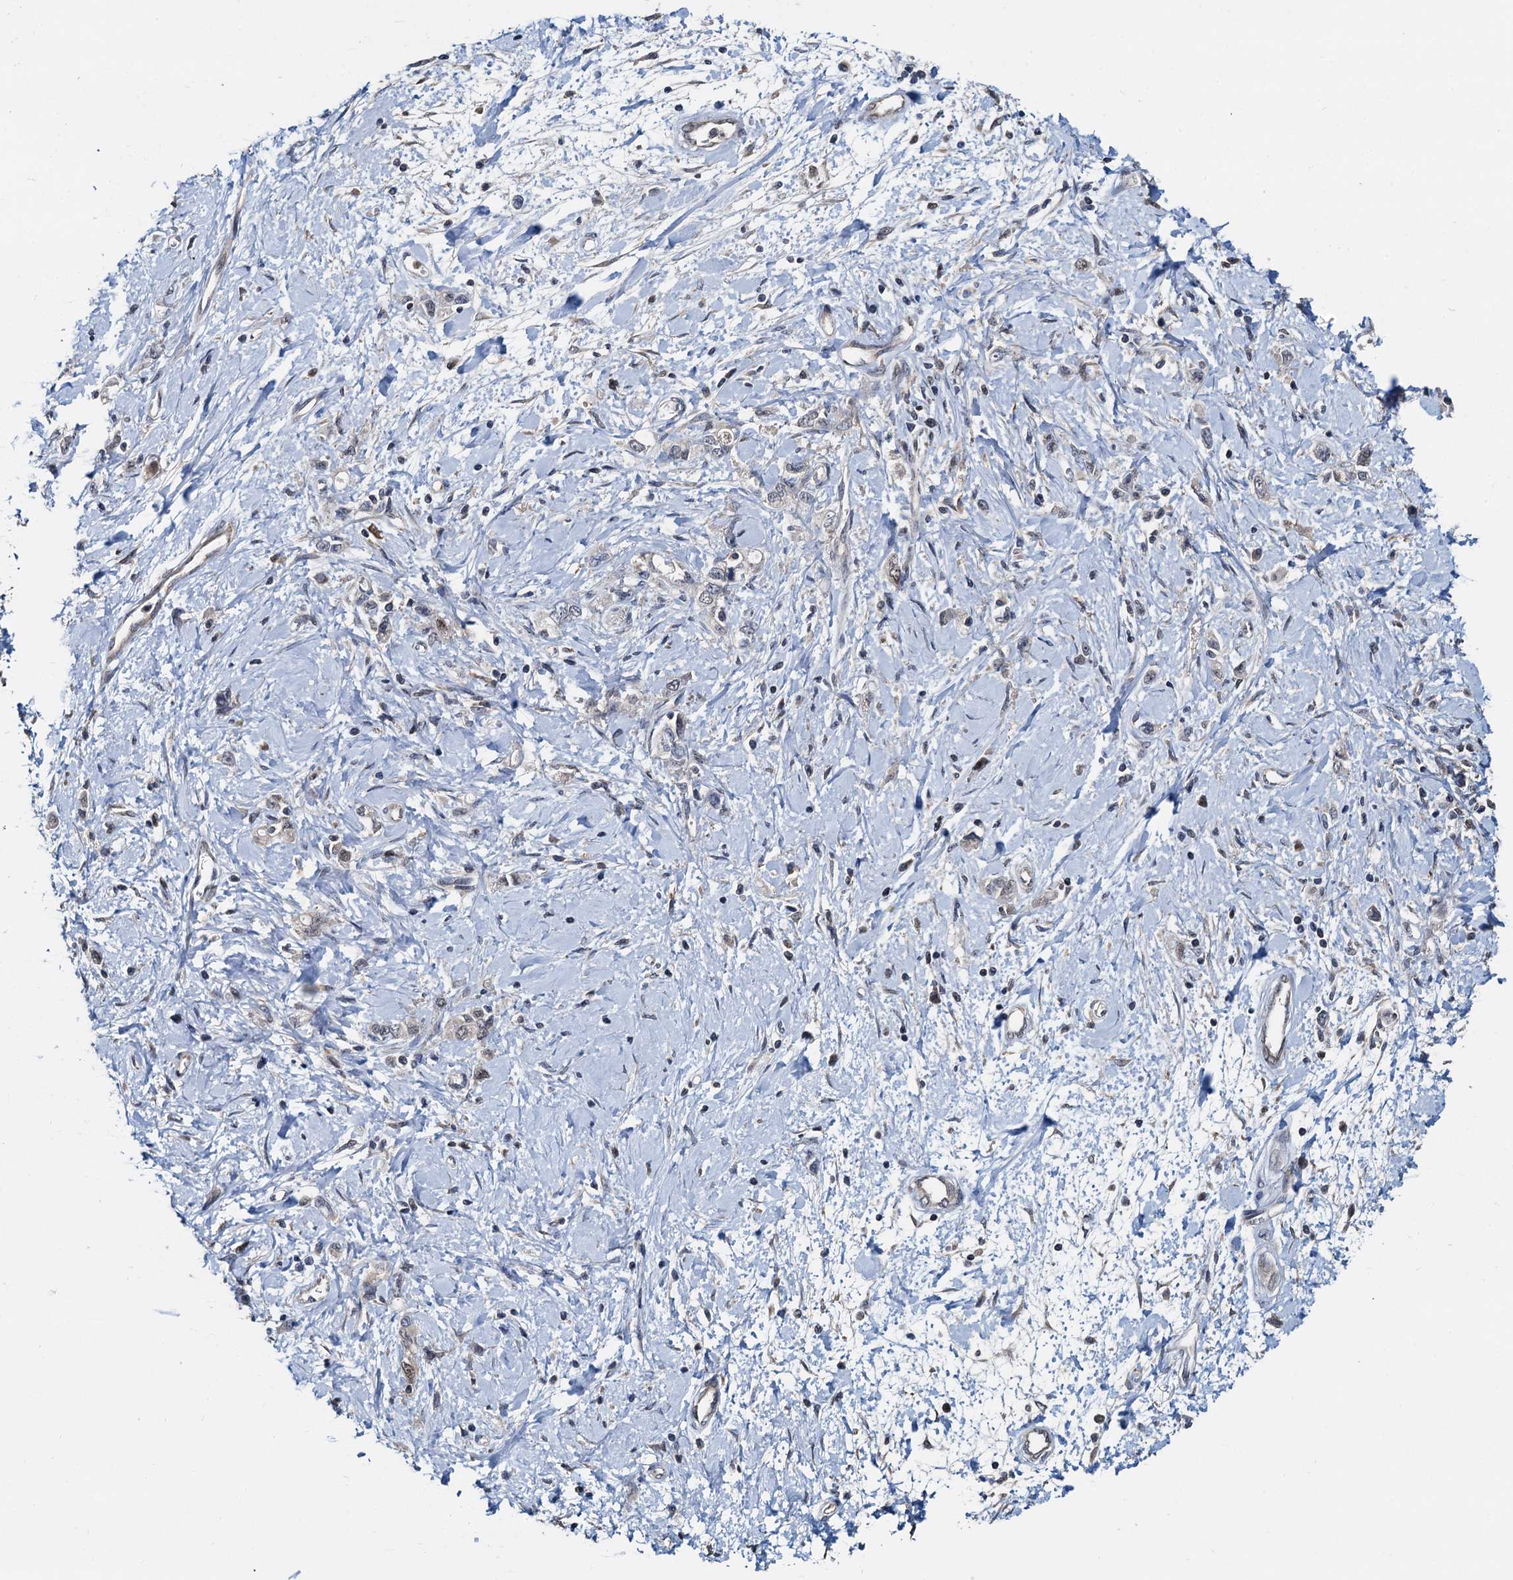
{"staining": {"intensity": "negative", "quantity": "none", "location": "none"}, "tissue": "stomach cancer", "cell_type": "Tumor cells", "image_type": "cancer", "snomed": [{"axis": "morphology", "description": "Adenocarcinoma, NOS"}, {"axis": "topography", "description": "Stomach"}], "caption": "This is an immunohistochemistry (IHC) photomicrograph of human stomach cancer (adenocarcinoma). There is no positivity in tumor cells.", "gene": "MCMBP", "patient": {"sex": "female", "age": 76}}